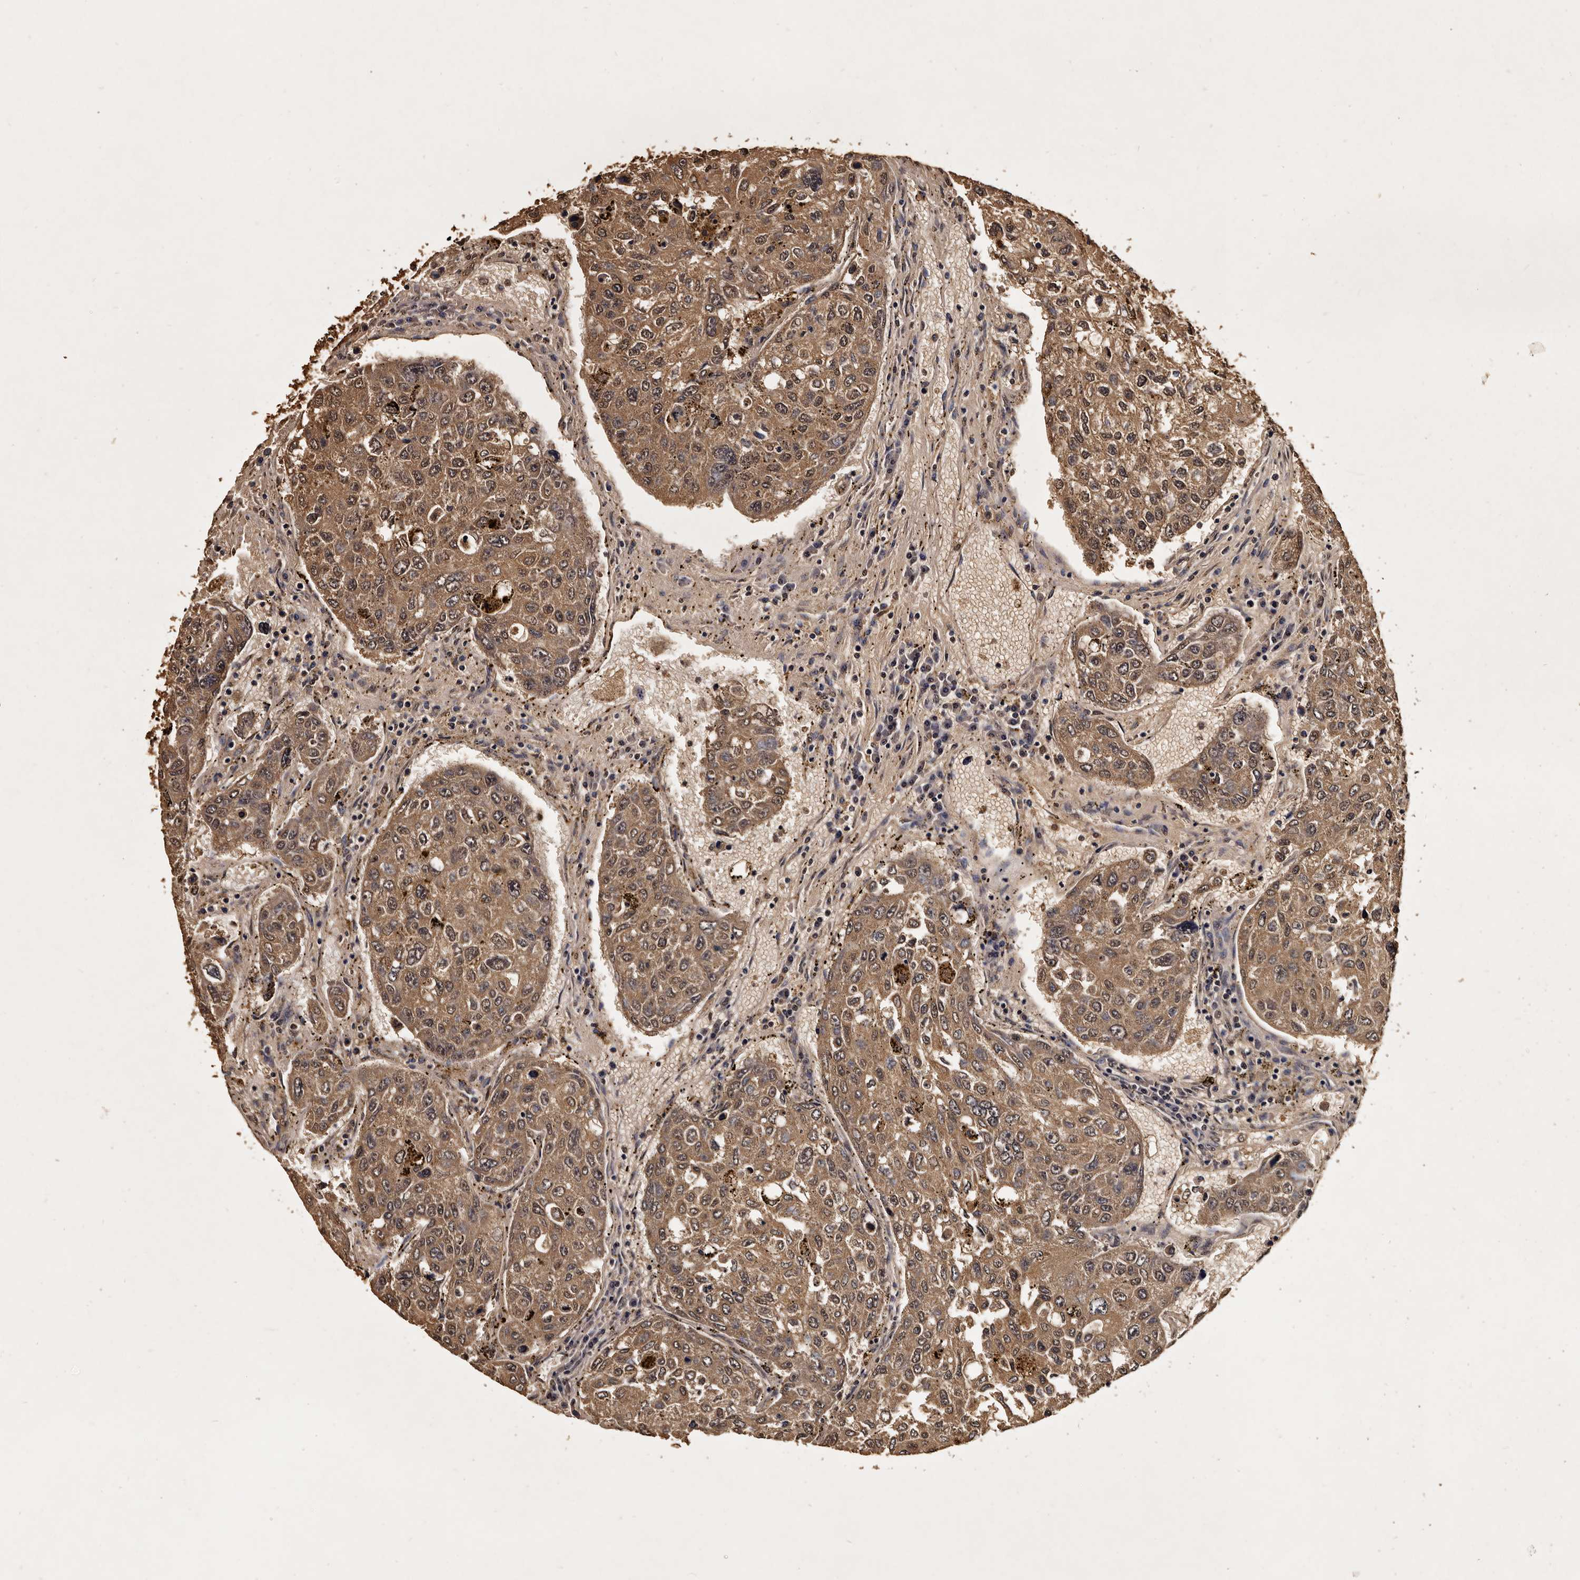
{"staining": {"intensity": "moderate", "quantity": ">75%", "location": "cytoplasmic/membranous,nuclear"}, "tissue": "urothelial cancer", "cell_type": "Tumor cells", "image_type": "cancer", "snomed": [{"axis": "morphology", "description": "Urothelial carcinoma, High grade"}, {"axis": "topography", "description": "Lymph node"}, {"axis": "topography", "description": "Urinary bladder"}], "caption": "A micrograph of human high-grade urothelial carcinoma stained for a protein shows moderate cytoplasmic/membranous and nuclear brown staining in tumor cells.", "gene": "PARS2", "patient": {"sex": "male", "age": 51}}